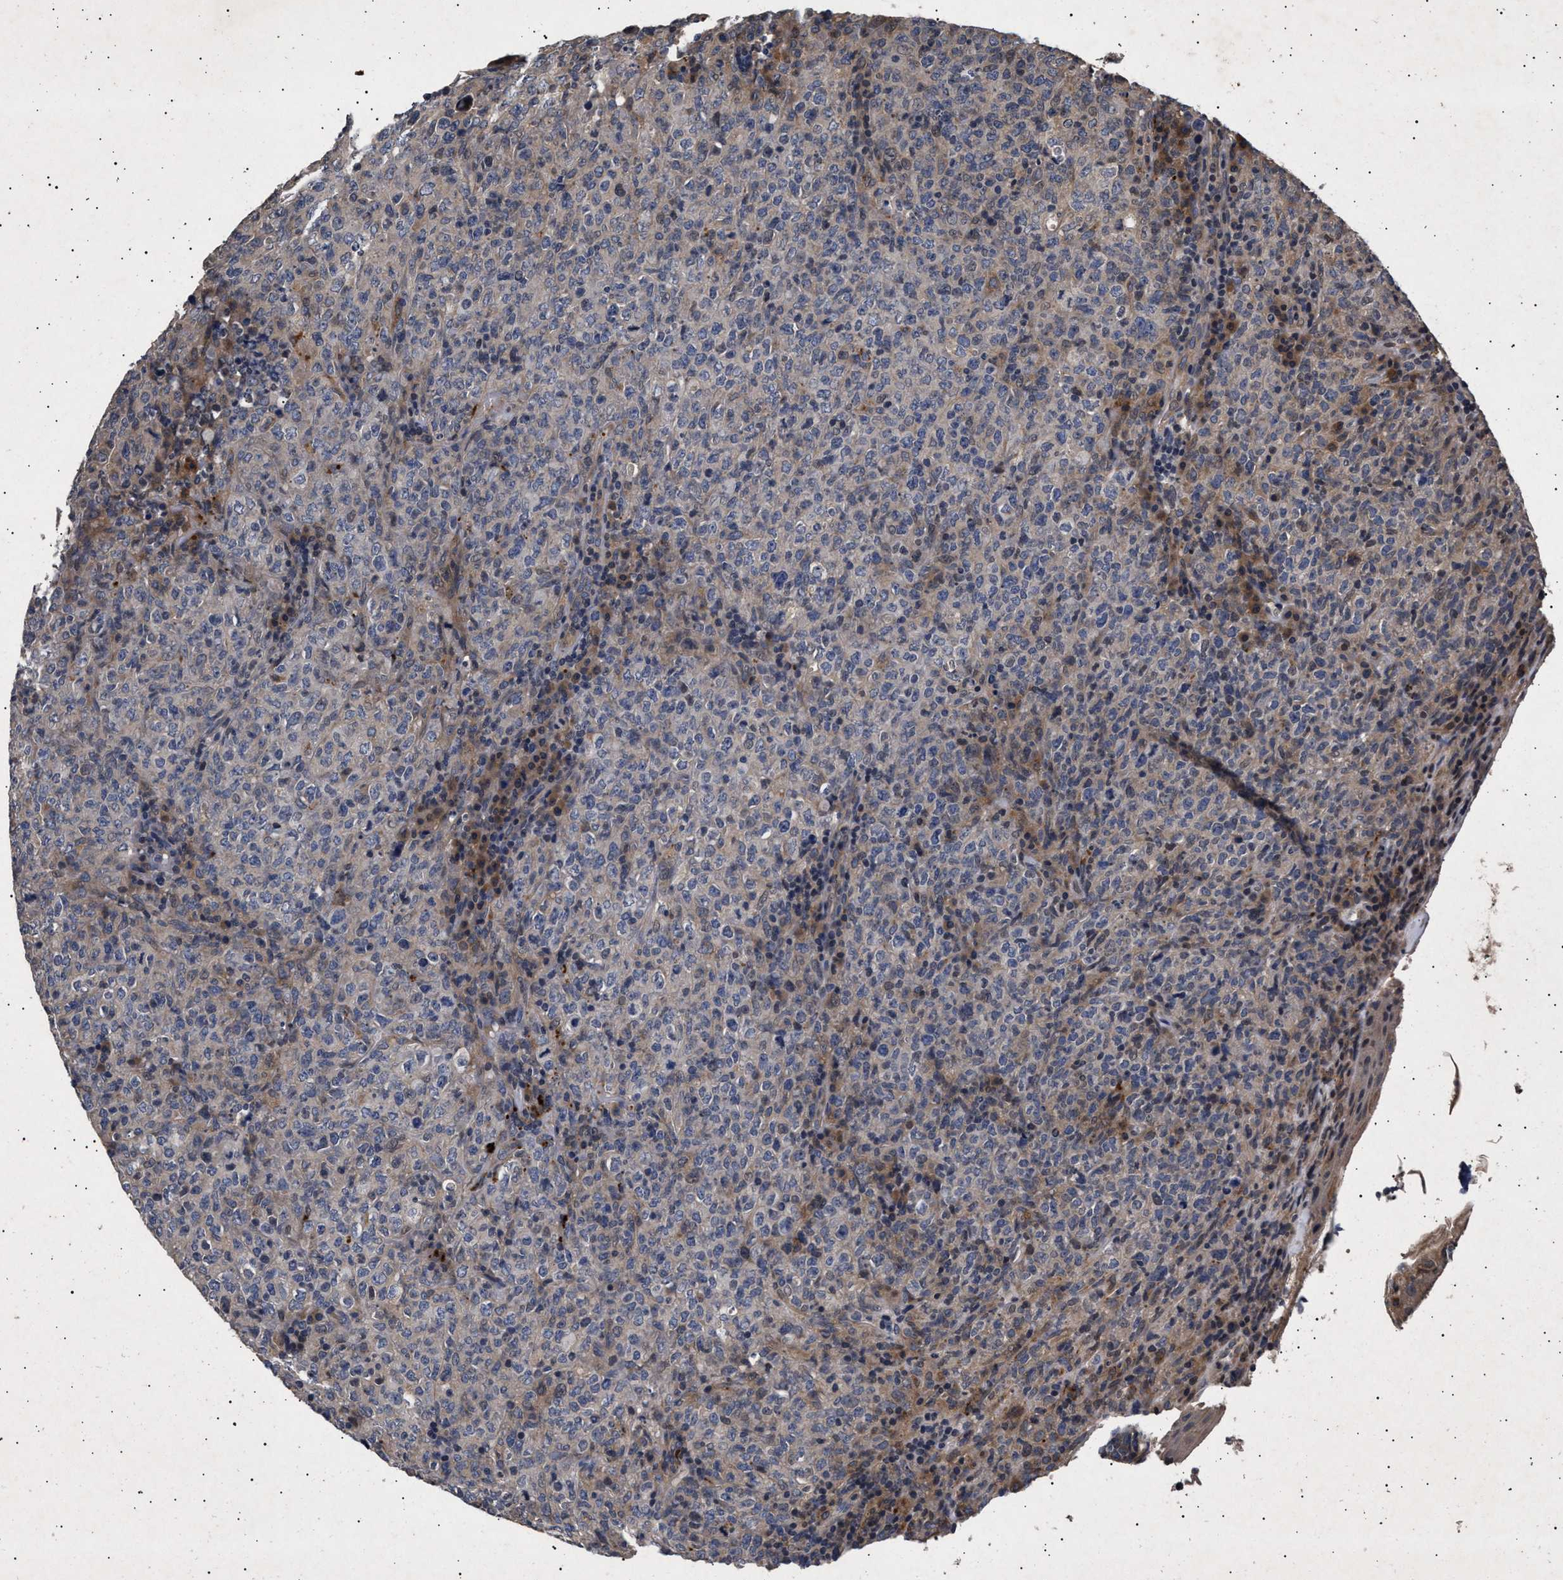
{"staining": {"intensity": "weak", "quantity": "<25%", "location": "cytoplasmic/membranous"}, "tissue": "lymphoma", "cell_type": "Tumor cells", "image_type": "cancer", "snomed": [{"axis": "morphology", "description": "Malignant lymphoma, non-Hodgkin's type, High grade"}, {"axis": "topography", "description": "Tonsil"}], "caption": "Immunohistochemical staining of human high-grade malignant lymphoma, non-Hodgkin's type shows no significant positivity in tumor cells.", "gene": "ITGB5", "patient": {"sex": "female", "age": 36}}